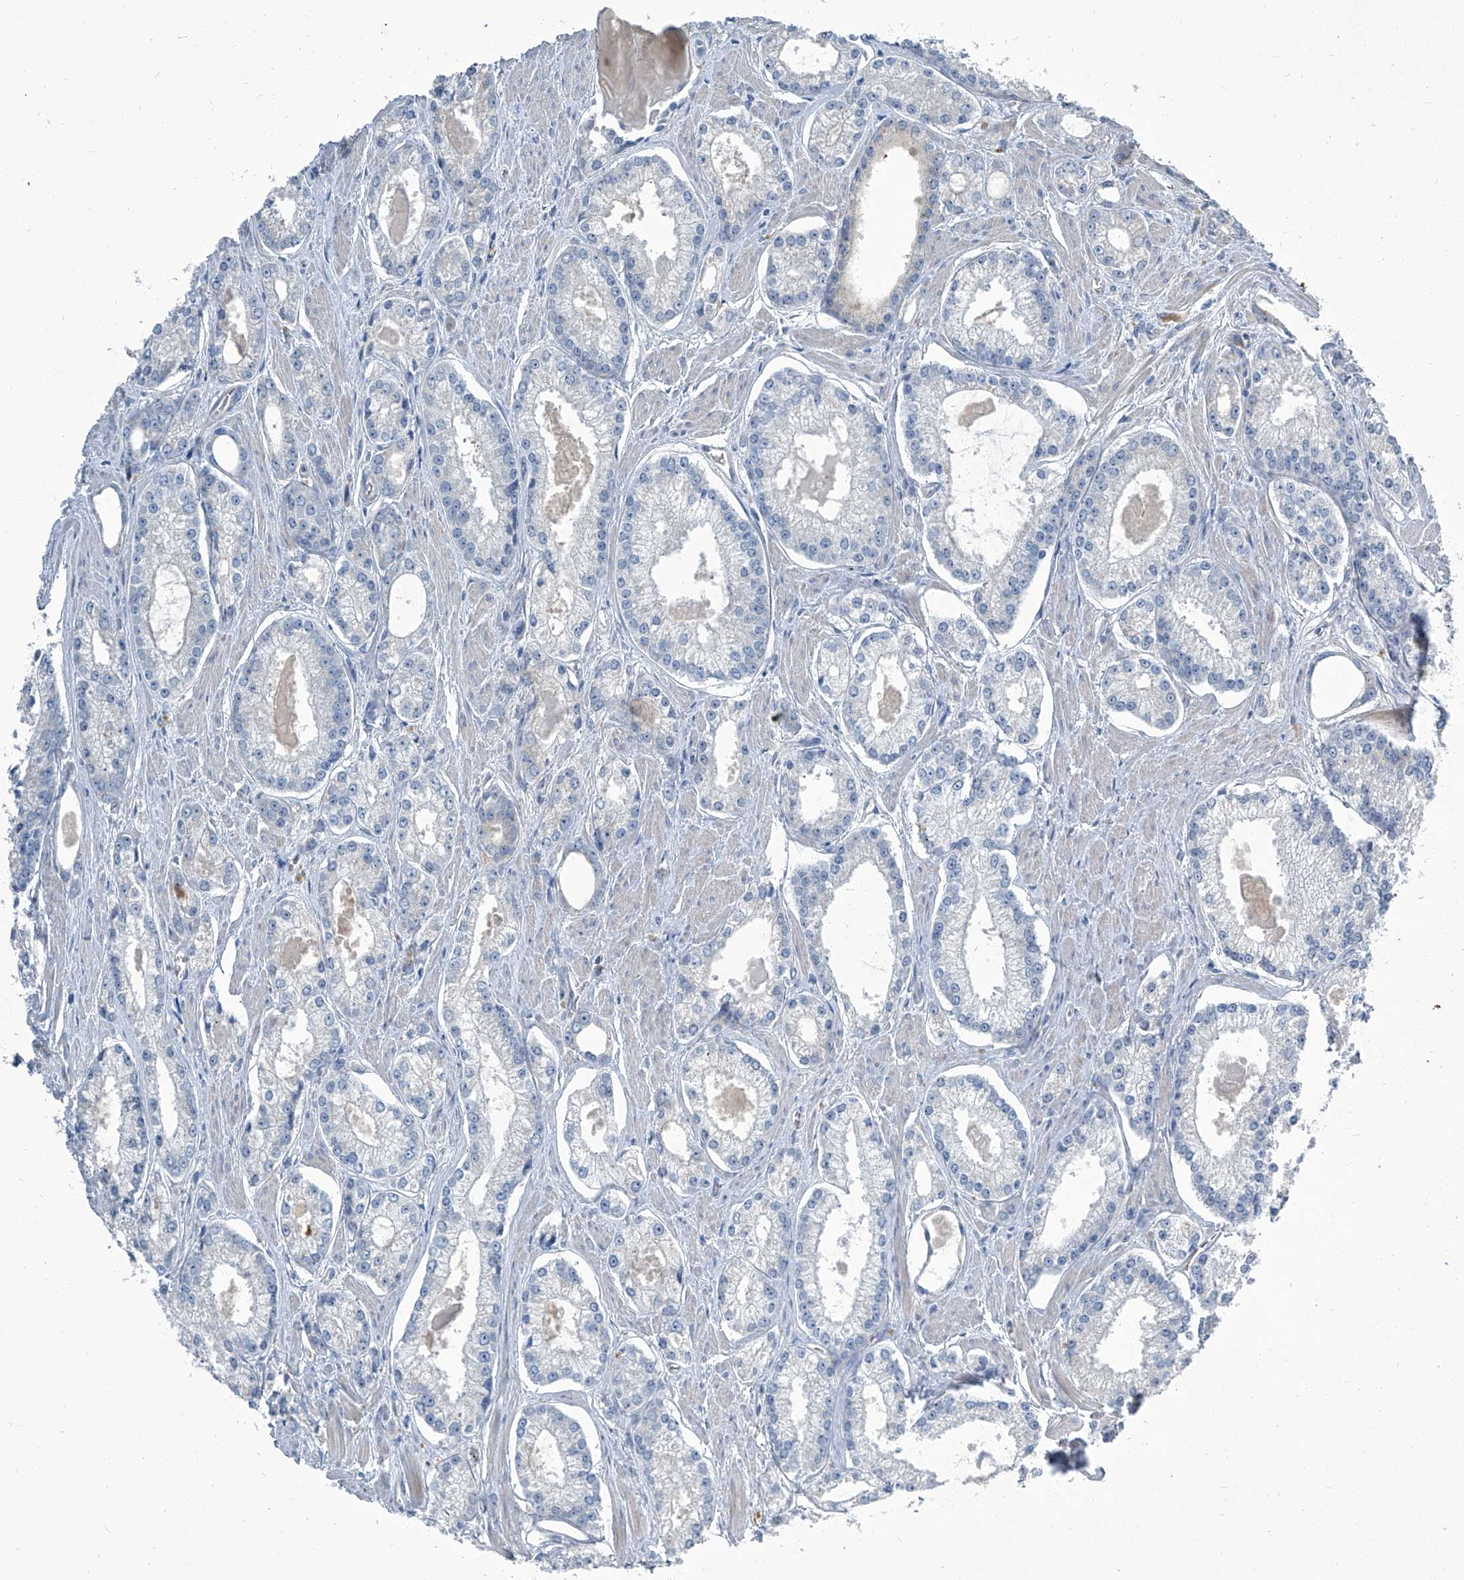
{"staining": {"intensity": "negative", "quantity": "none", "location": "none"}, "tissue": "prostate cancer", "cell_type": "Tumor cells", "image_type": "cancer", "snomed": [{"axis": "morphology", "description": "Adenocarcinoma, Low grade"}, {"axis": "topography", "description": "Prostate"}], "caption": "Tumor cells are negative for protein expression in human adenocarcinoma (low-grade) (prostate).", "gene": "SLC26A11", "patient": {"sex": "male", "age": 54}}